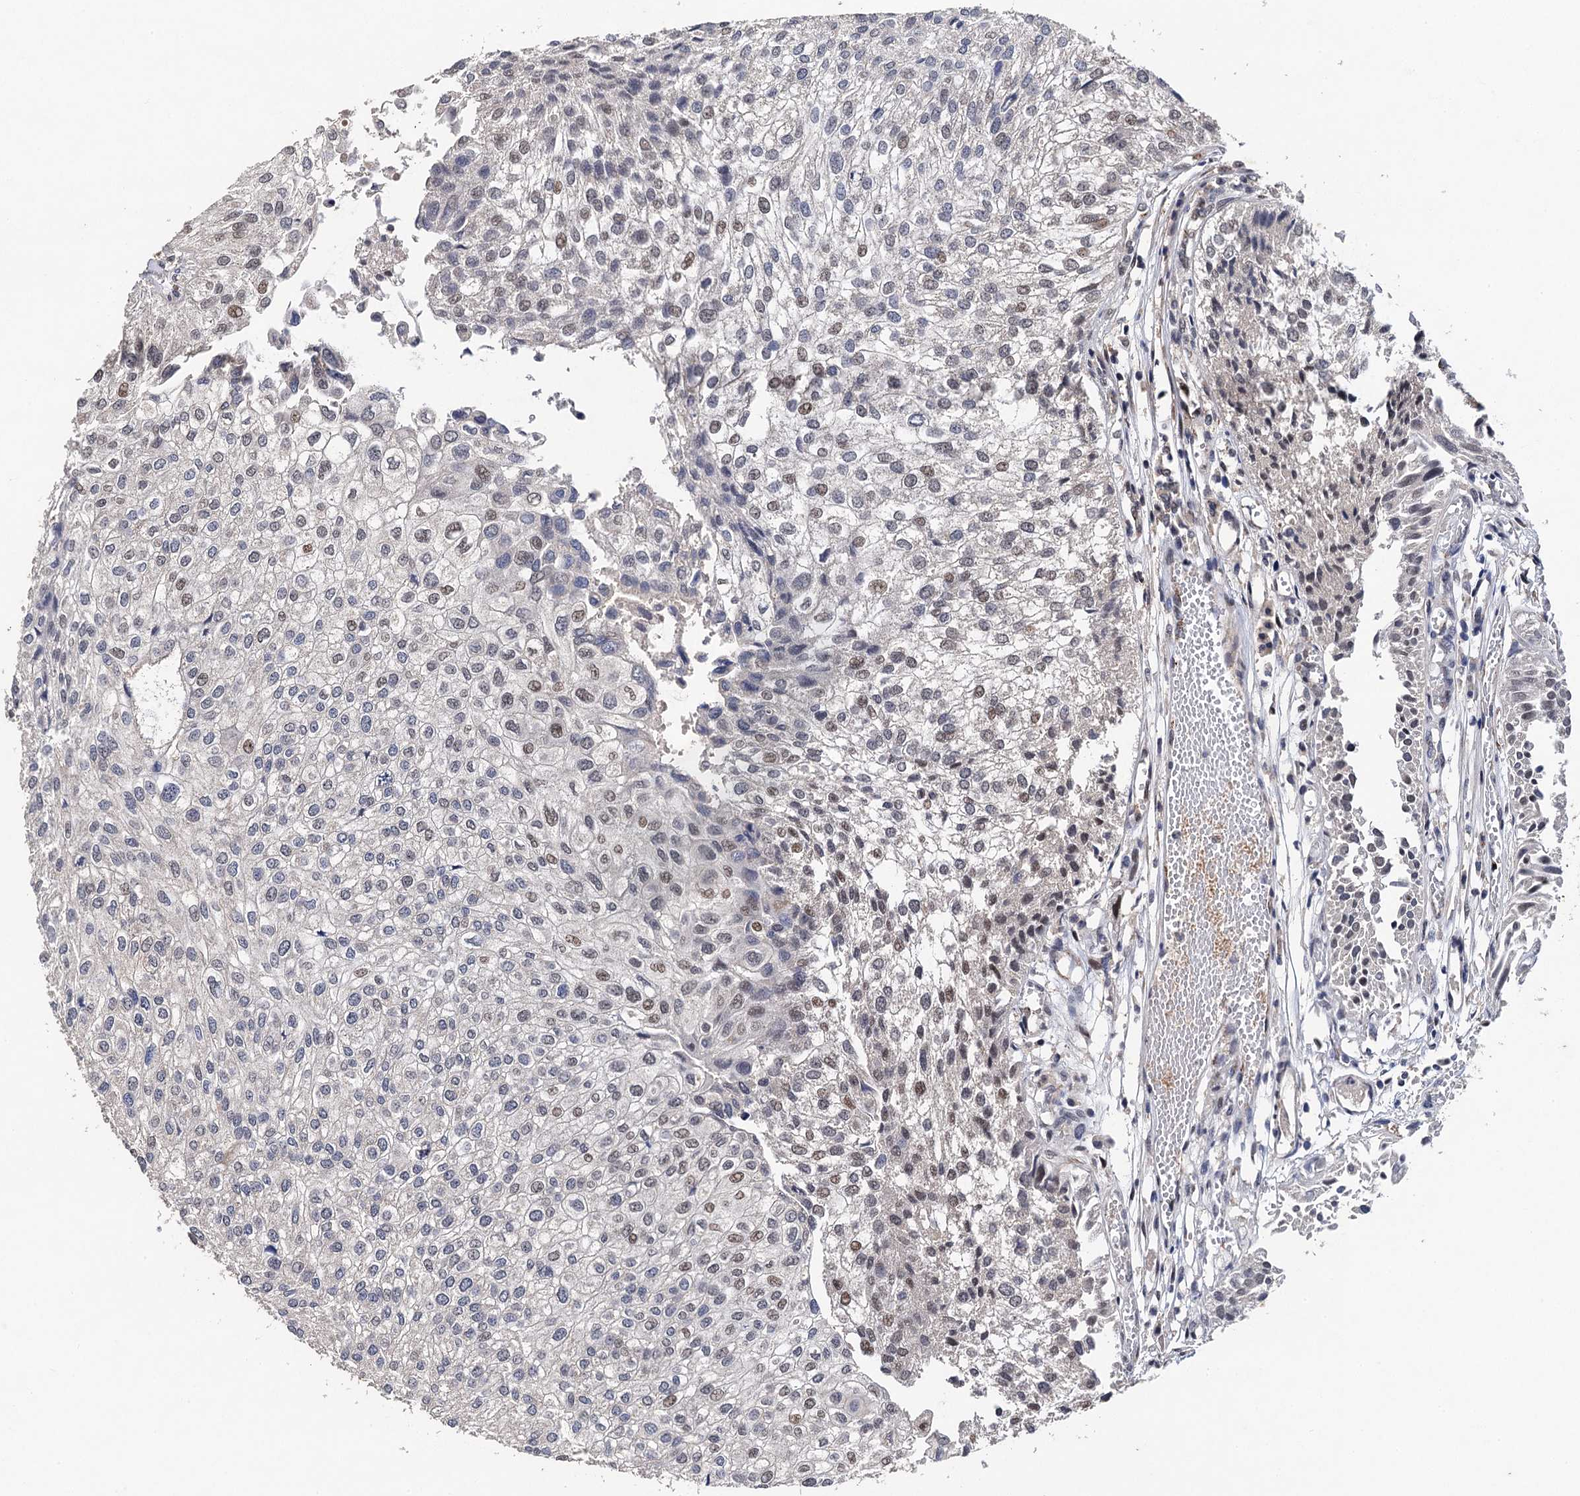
{"staining": {"intensity": "weak", "quantity": "25%-75%", "location": "nuclear"}, "tissue": "urothelial cancer", "cell_type": "Tumor cells", "image_type": "cancer", "snomed": [{"axis": "morphology", "description": "Urothelial carcinoma, Low grade"}, {"axis": "topography", "description": "Urinary bladder"}], "caption": "Immunohistochemistry (IHC) histopathology image of neoplastic tissue: human urothelial cancer stained using immunohistochemistry (IHC) exhibits low levels of weak protein expression localized specifically in the nuclear of tumor cells, appearing as a nuclear brown color.", "gene": "PPTC7", "patient": {"sex": "female", "age": 89}}